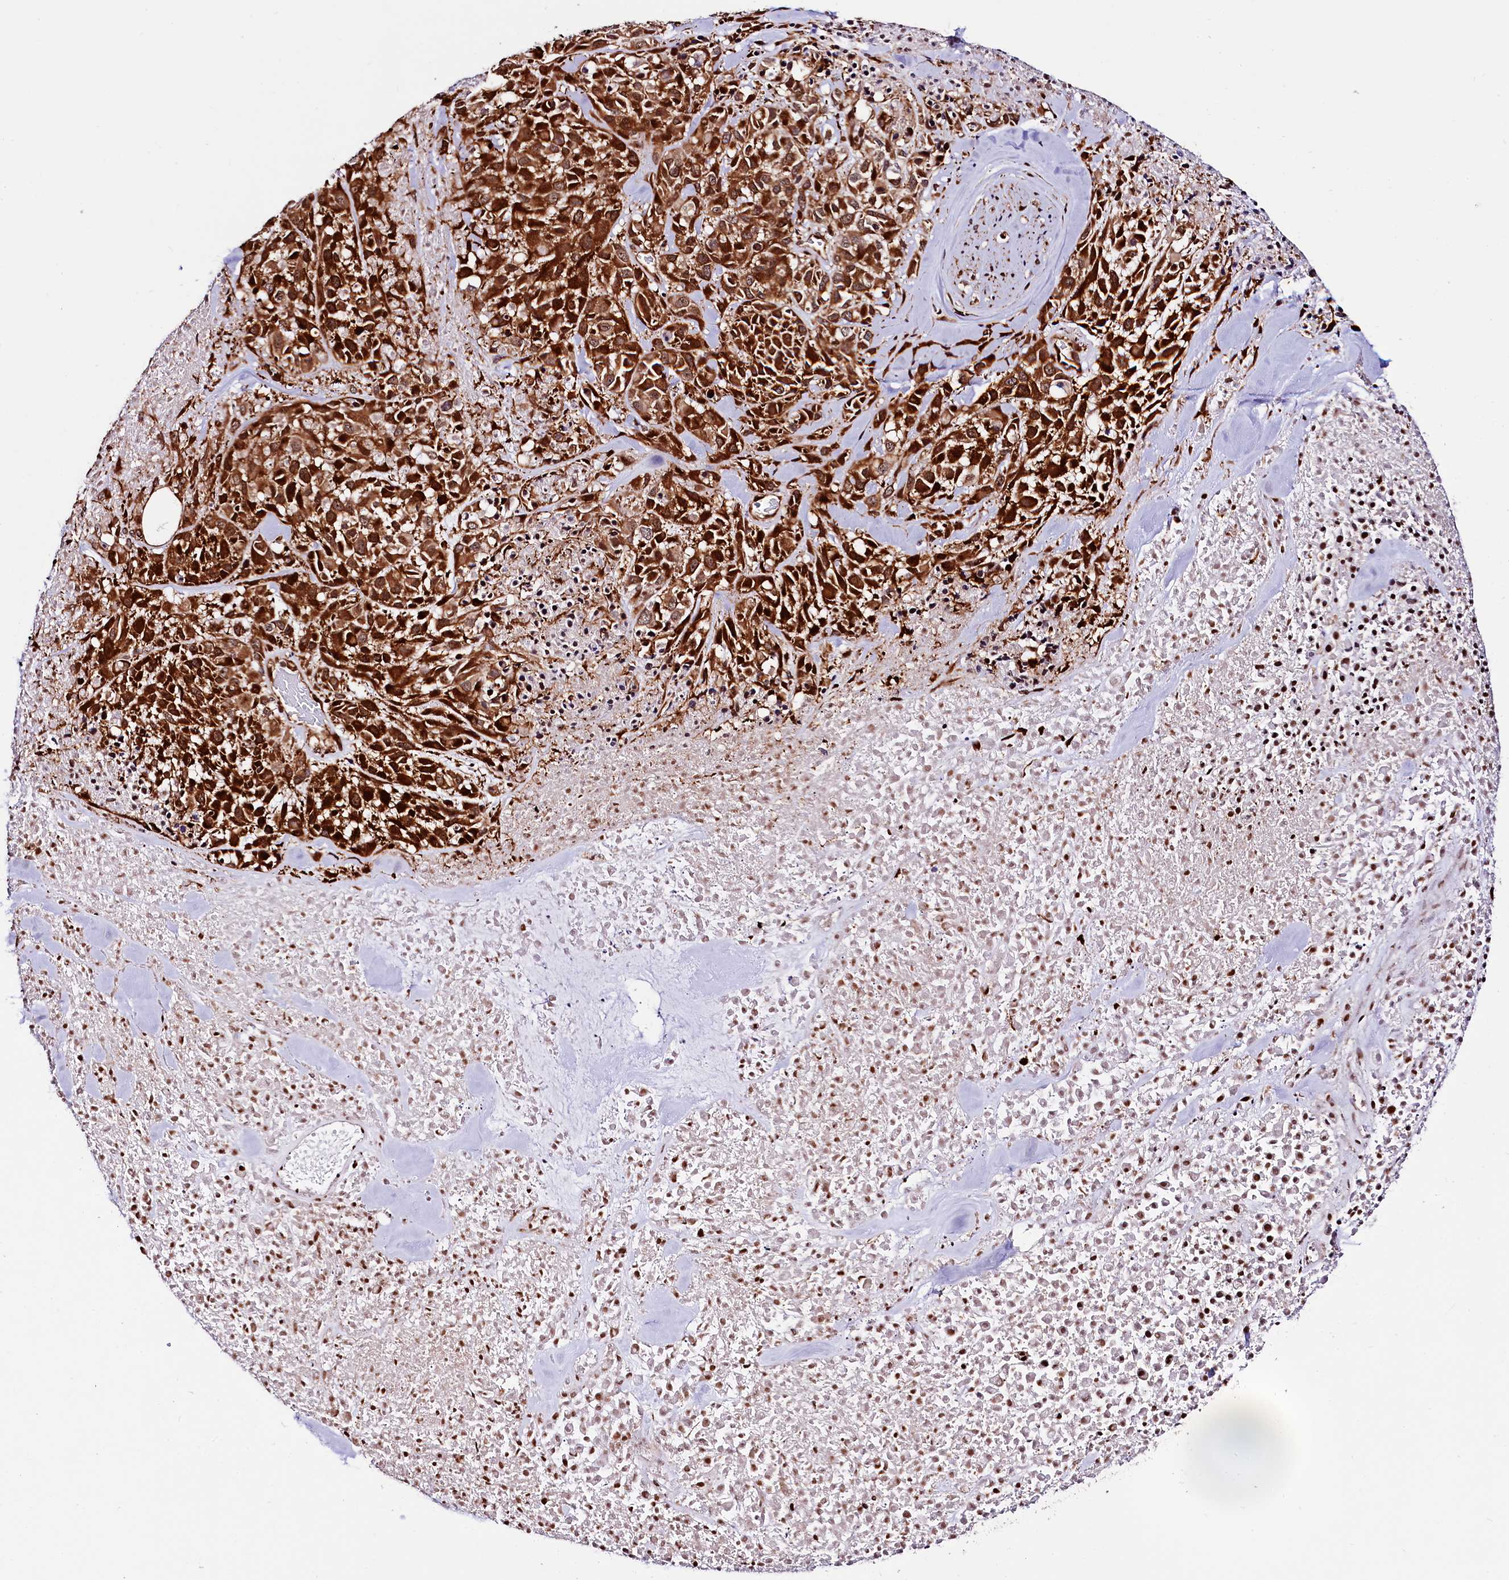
{"staining": {"intensity": "strong", "quantity": ">75%", "location": "cytoplasmic/membranous,nuclear"}, "tissue": "melanoma", "cell_type": "Tumor cells", "image_type": "cancer", "snomed": [{"axis": "morphology", "description": "Malignant melanoma, Metastatic site"}, {"axis": "topography", "description": "Skin"}], "caption": "This histopathology image displays immunohistochemistry (IHC) staining of human melanoma, with high strong cytoplasmic/membranous and nuclear staining in approximately >75% of tumor cells.", "gene": "TRMT112", "patient": {"sex": "female", "age": 81}}